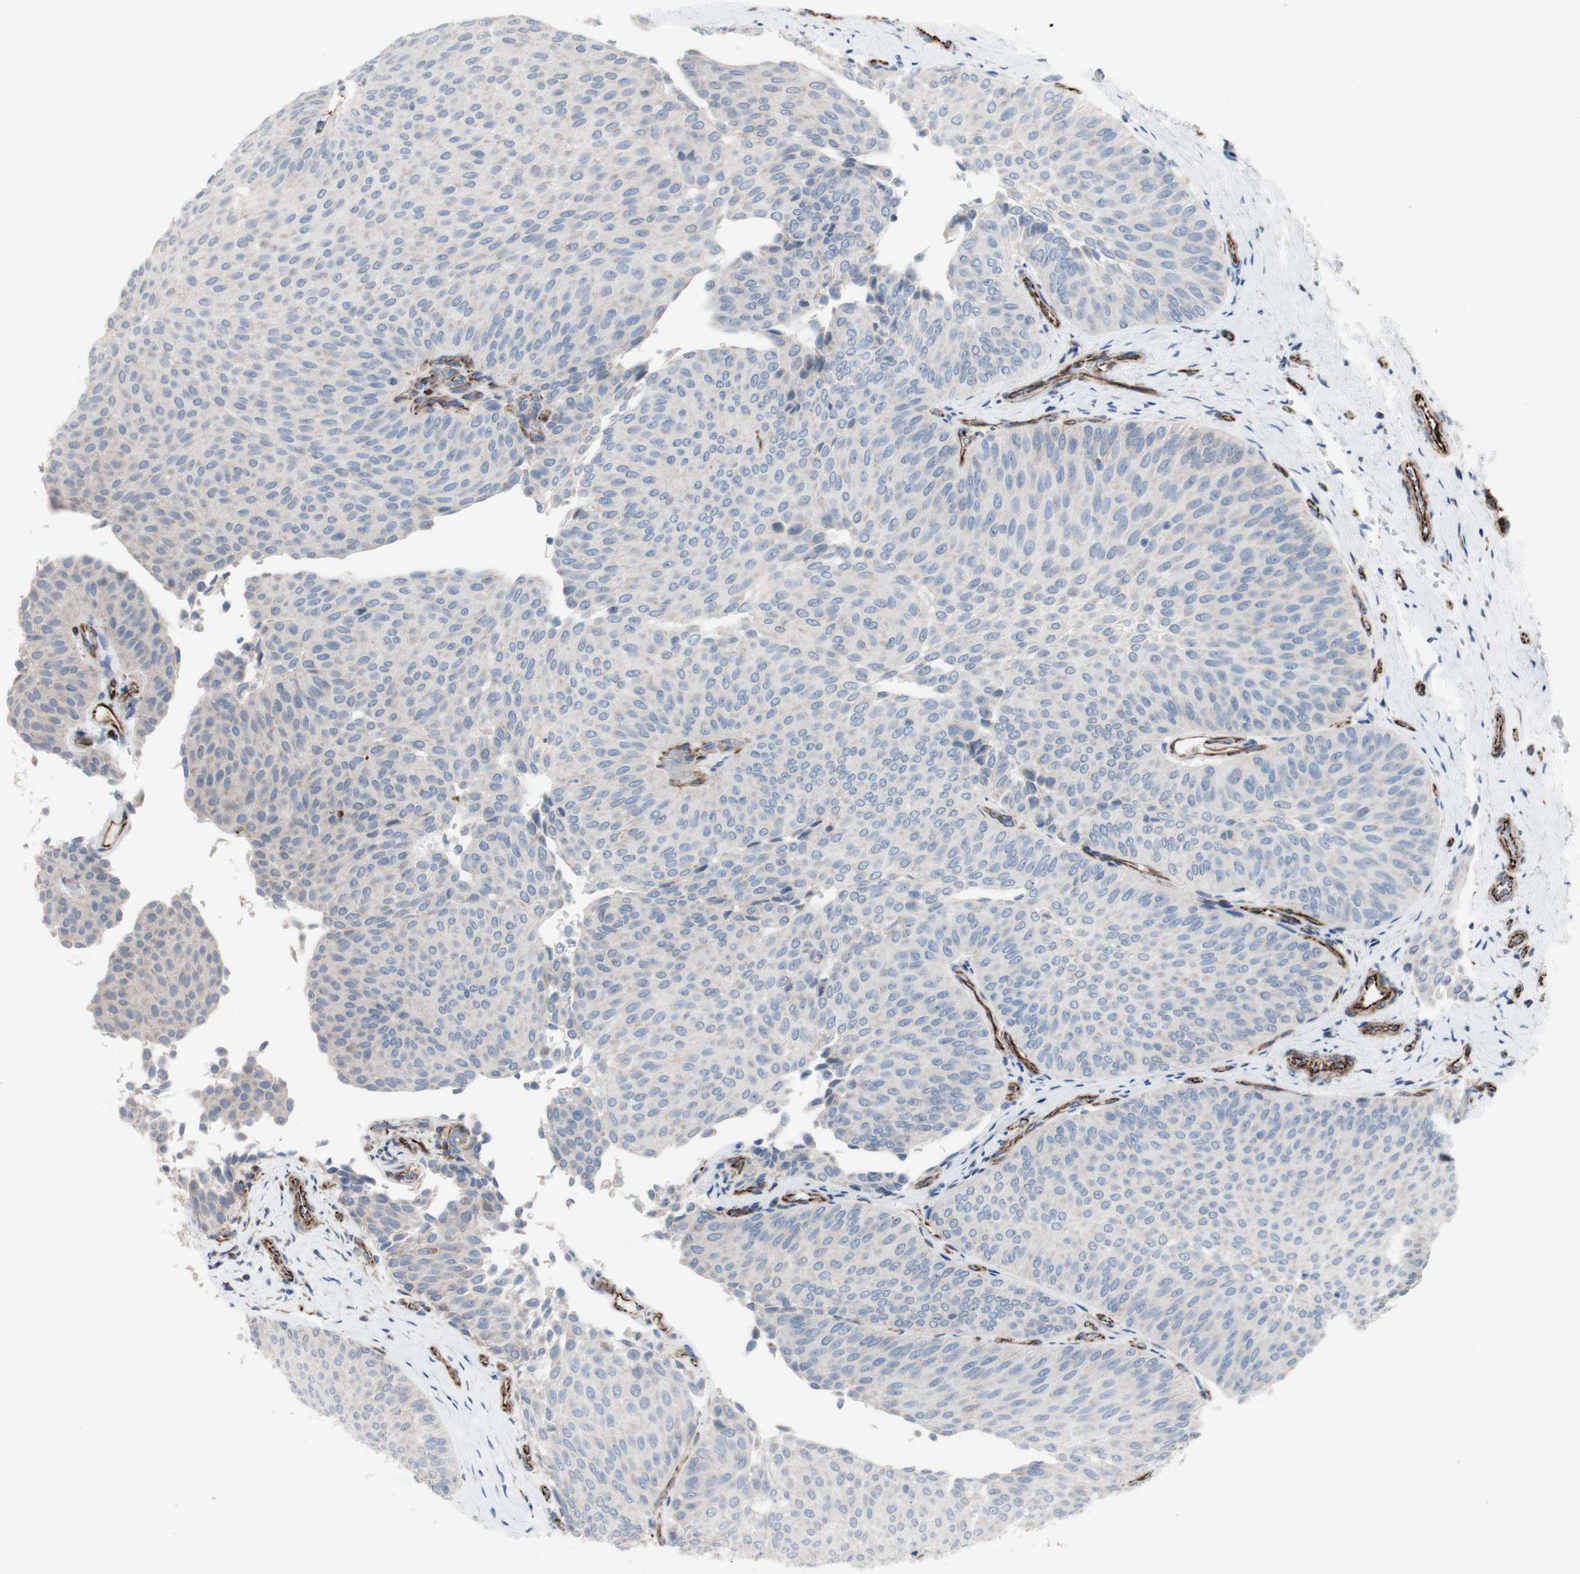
{"staining": {"intensity": "weak", "quantity": "<25%", "location": "cytoplasmic/membranous"}, "tissue": "urothelial cancer", "cell_type": "Tumor cells", "image_type": "cancer", "snomed": [{"axis": "morphology", "description": "Urothelial carcinoma, Low grade"}, {"axis": "topography", "description": "Urinary bladder"}], "caption": "The micrograph reveals no significant positivity in tumor cells of urothelial carcinoma (low-grade).", "gene": "AGPAT5", "patient": {"sex": "female", "age": 60}}